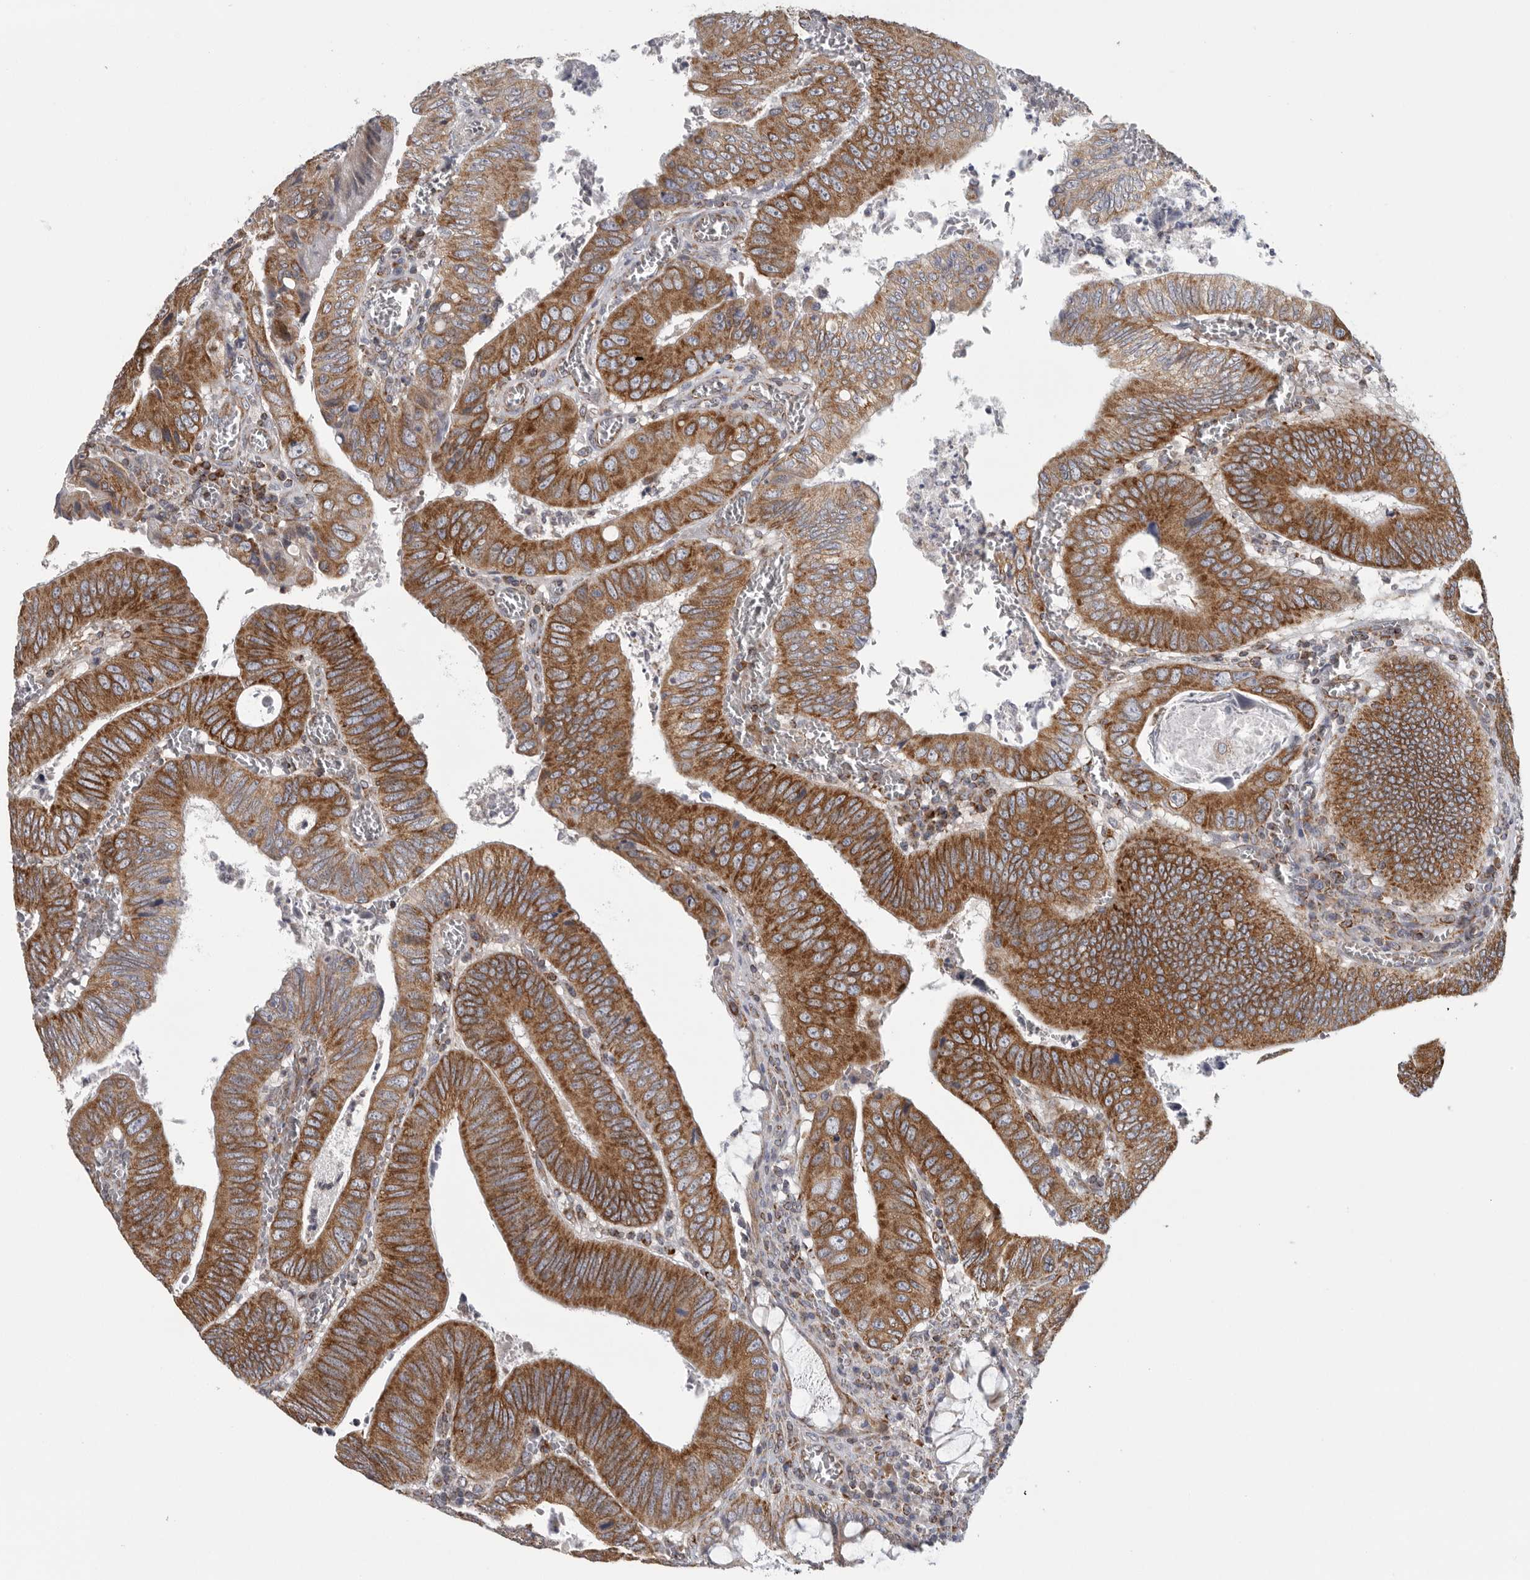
{"staining": {"intensity": "strong", "quantity": ">75%", "location": "cytoplasmic/membranous"}, "tissue": "colorectal cancer", "cell_type": "Tumor cells", "image_type": "cancer", "snomed": [{"axis": "morphology", "description": "Inflammation, NOS"}, {"axis": "morphology", "description": "Adenocarcinoma, NOS"}, {"axis": "topography", "description": "Colon"}], "caption": "High-magnification brightfield microscopy of colorectal cancer stained with DAB (brown) and counterstained with hematoxylin (blue). tumor cells exhibit strong cytoplasmic/membranous positivity is appreciated in approximately>75% of cells.", "gene": "FKBP8", "patient": {"sex": "male", "age": 72}}